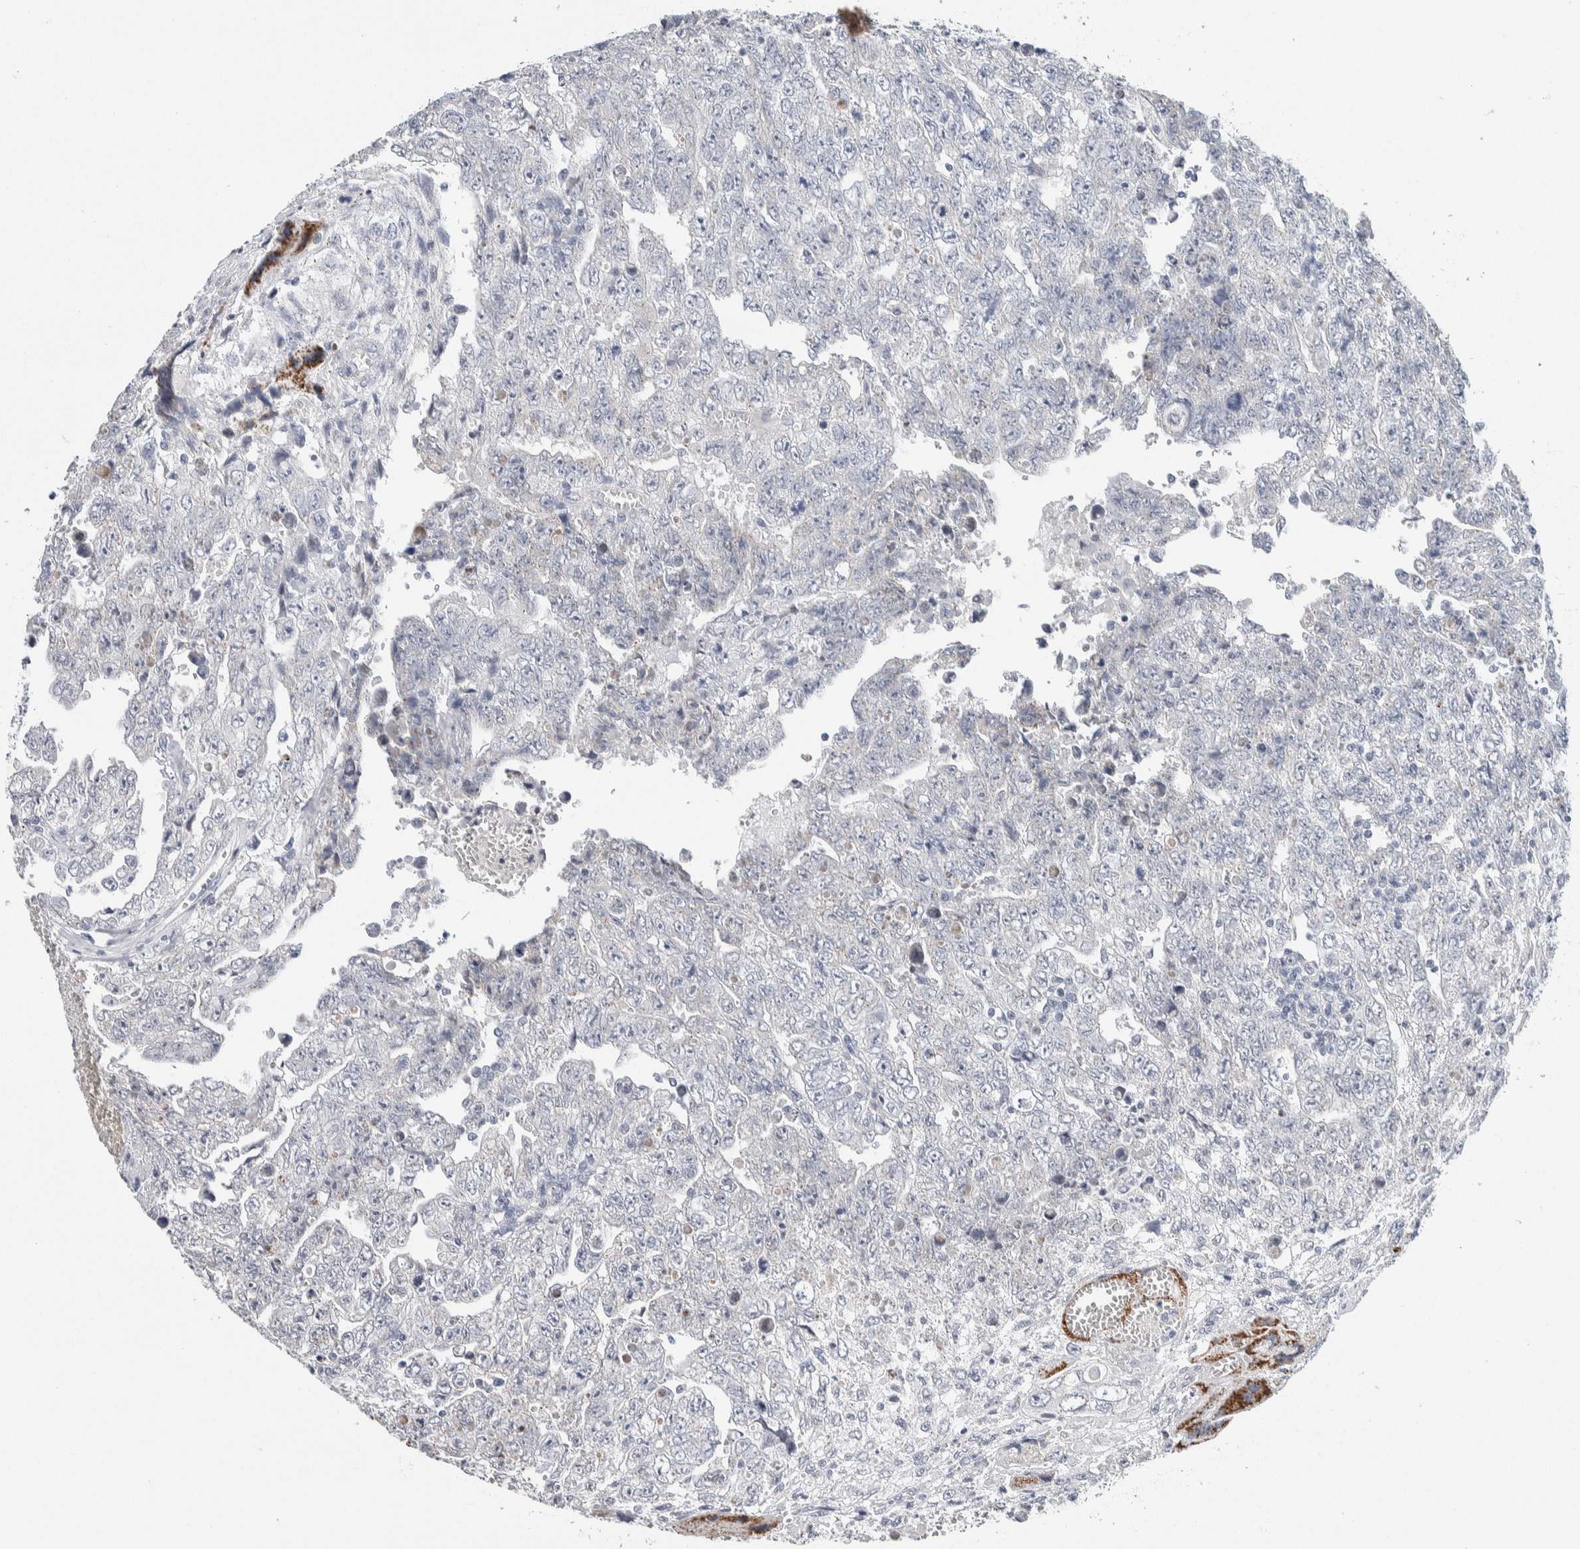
{"staining": {"intensity": "negative", "quantity": "none", "location": "none"}, "tissue": "testis cancer", "cell_type": "Tumor cells", "image_type": "cancer", "snomed": [{"axis": "morphology", "description": "Carcinoma, Embryonal, NOS"}, {"axis": "topography", "description": "Testis"}], "caption": "DAB immunohistochemical staining of testis embryonal carcinoma shows no significant positivity in tumor cells.", "gene": "SCN2A", "patient": {"sex": "male", "age": 28}}